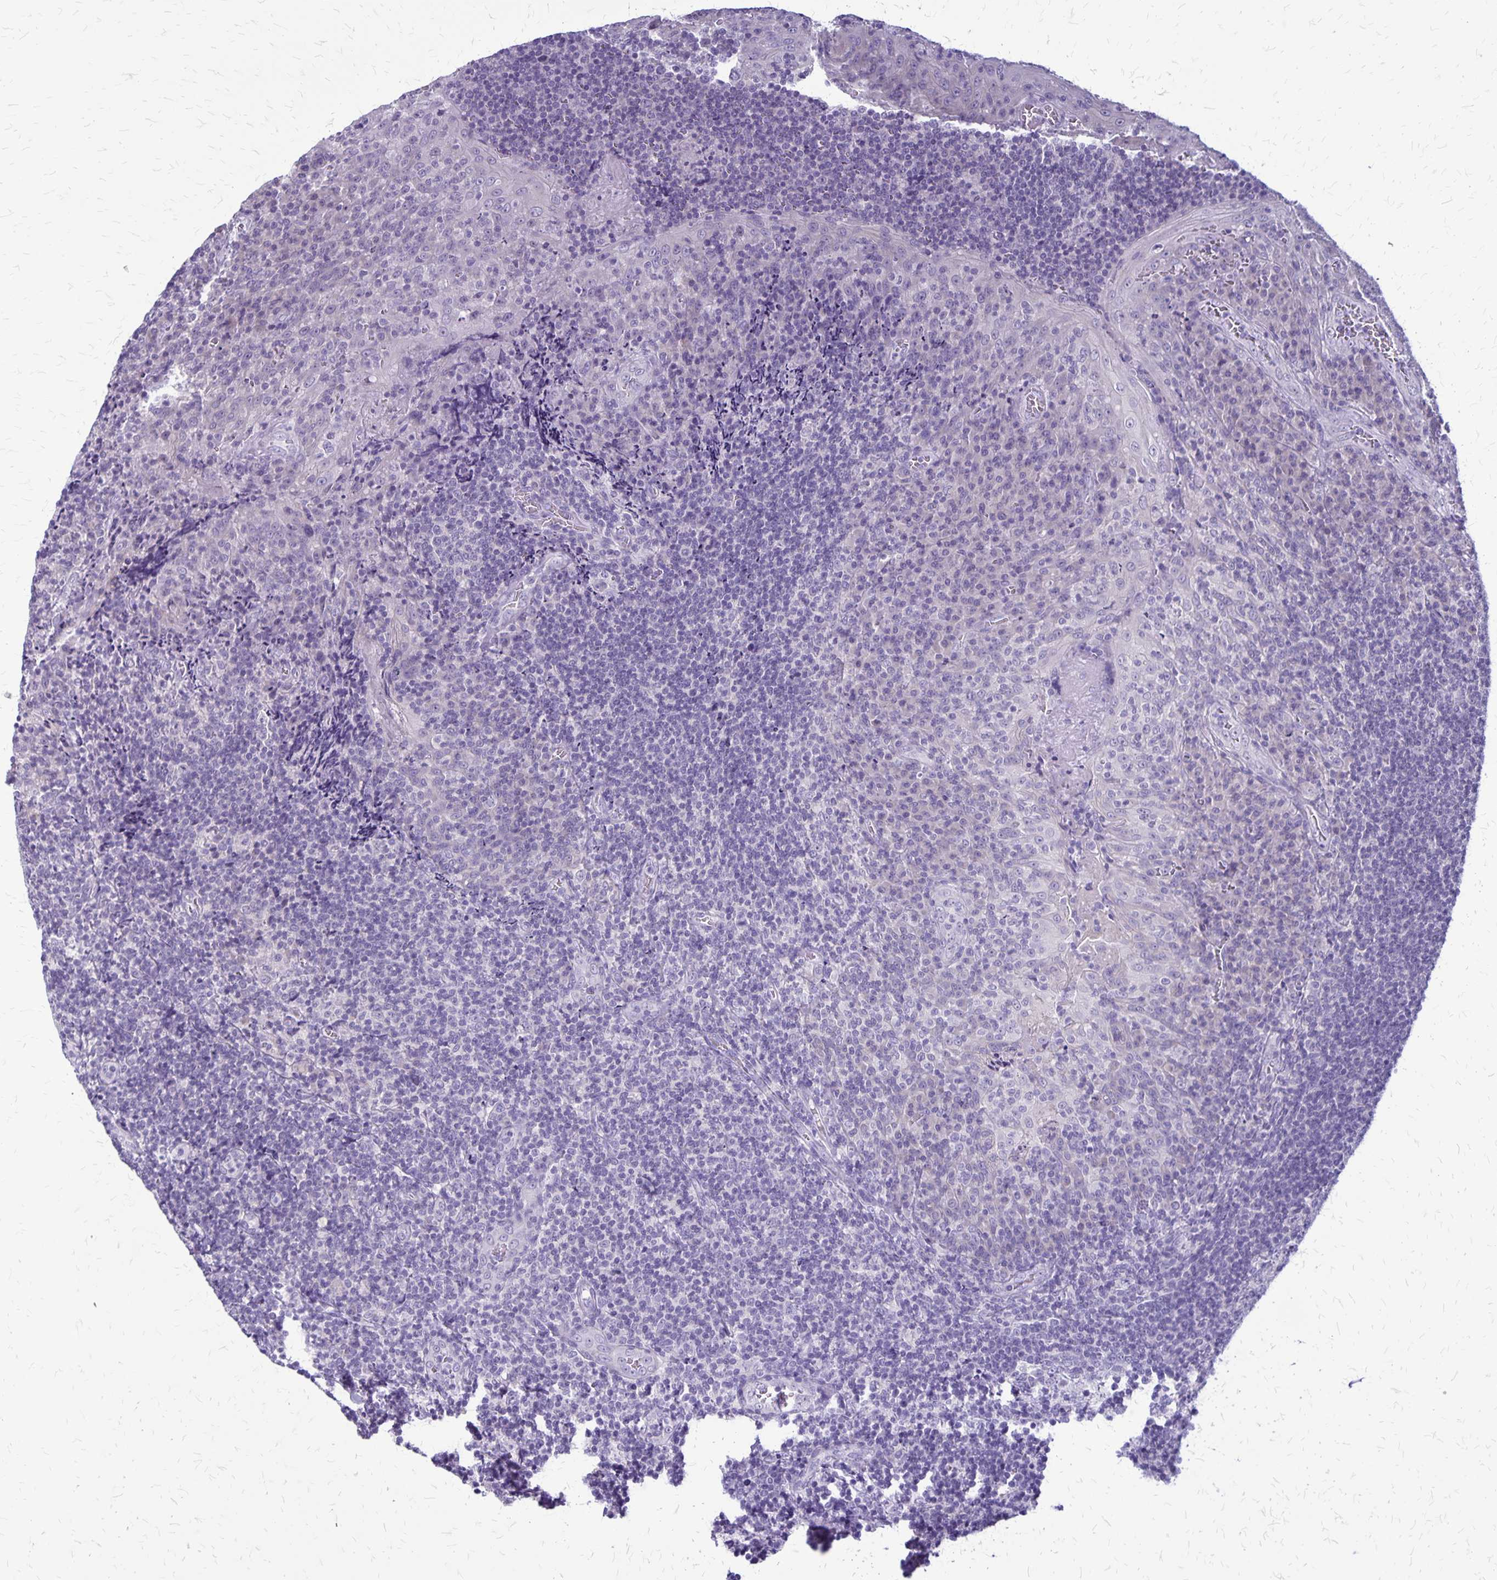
{"staining": {"intensity": "negative", "quantity": "none", "location": "none"}, "tissue": "tonsil", "cell_type": "Germinal center cells", "image_type": "normal", "snomed": [{"axis": "morphology", "description": "Normal tissue, NOS"}, {"axis": "topography", "description": "Tonsil"}], "caption": "Tonsil was stained to show a protein in brown. There is no significant positivity in germinal center cells. Brightfield microscopy of IHC stained with DAB (3,3'-diaminobenzidine) (brown) and hematoxylin (blue), captured at high magnification.", "gene": "PLXNB3", "patient": {"sex": "male", "age": 17}}